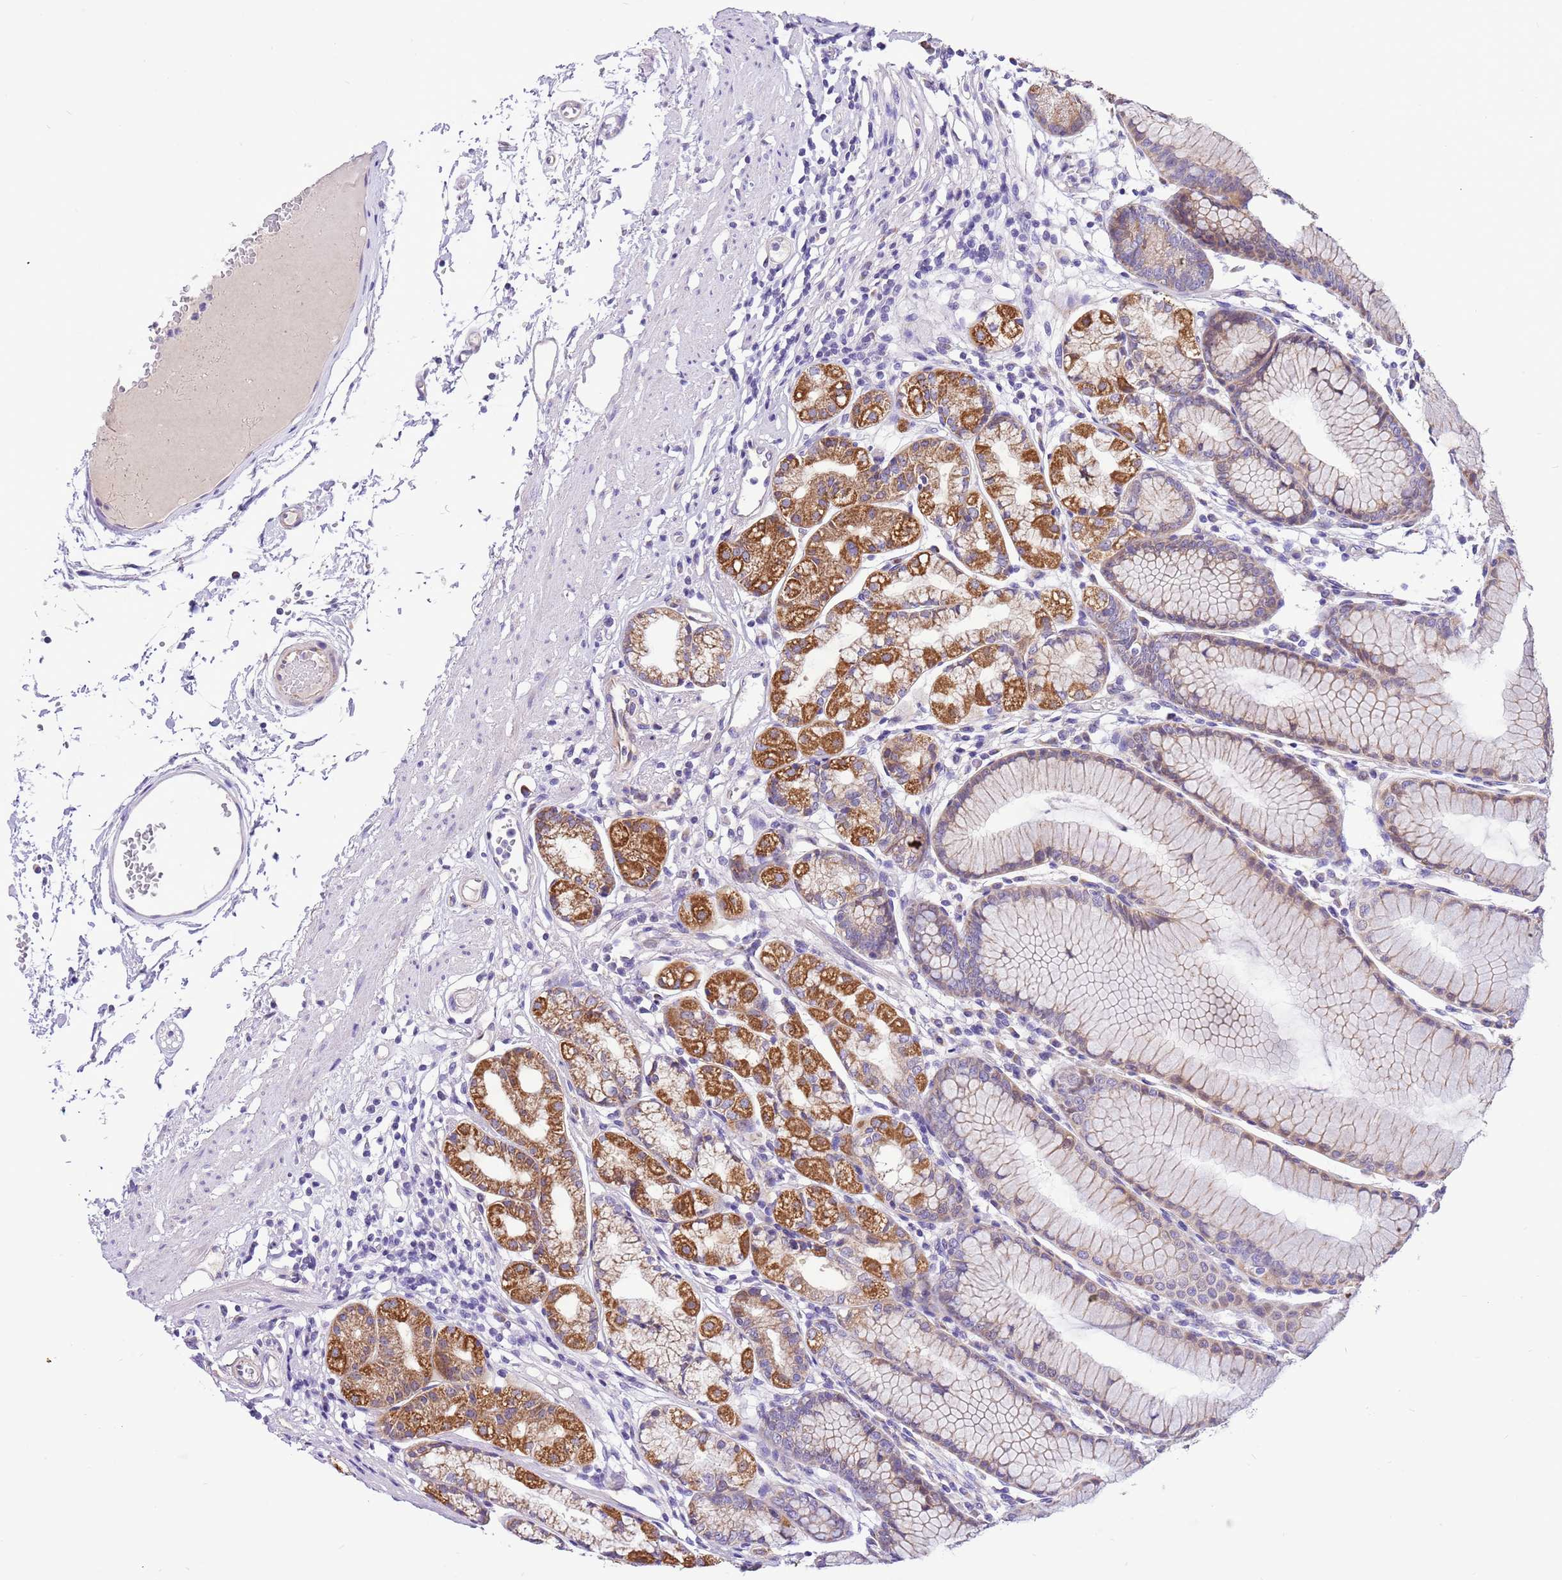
{"staining": {"intensity": "strong", "quantity": "25%-75%", "location": "cytoplasmic/membranous"}, "tissue": "stomach", "cell_type": "Glandular cells", "image_type": "normal", "snomed": [{"axis": "morphology", "description": "Normal tissue, NOS"}, {"axis": "topography", "description": "Stomach"}], "caption": "Brown immunohistochemical staining in unremarkable stomach reveals strong cytoplasmic/membranous positivity in approximately 25%-75% of glandular cells.", "gene": "COX17", "patient": {"sex": "female", "age": 57}}